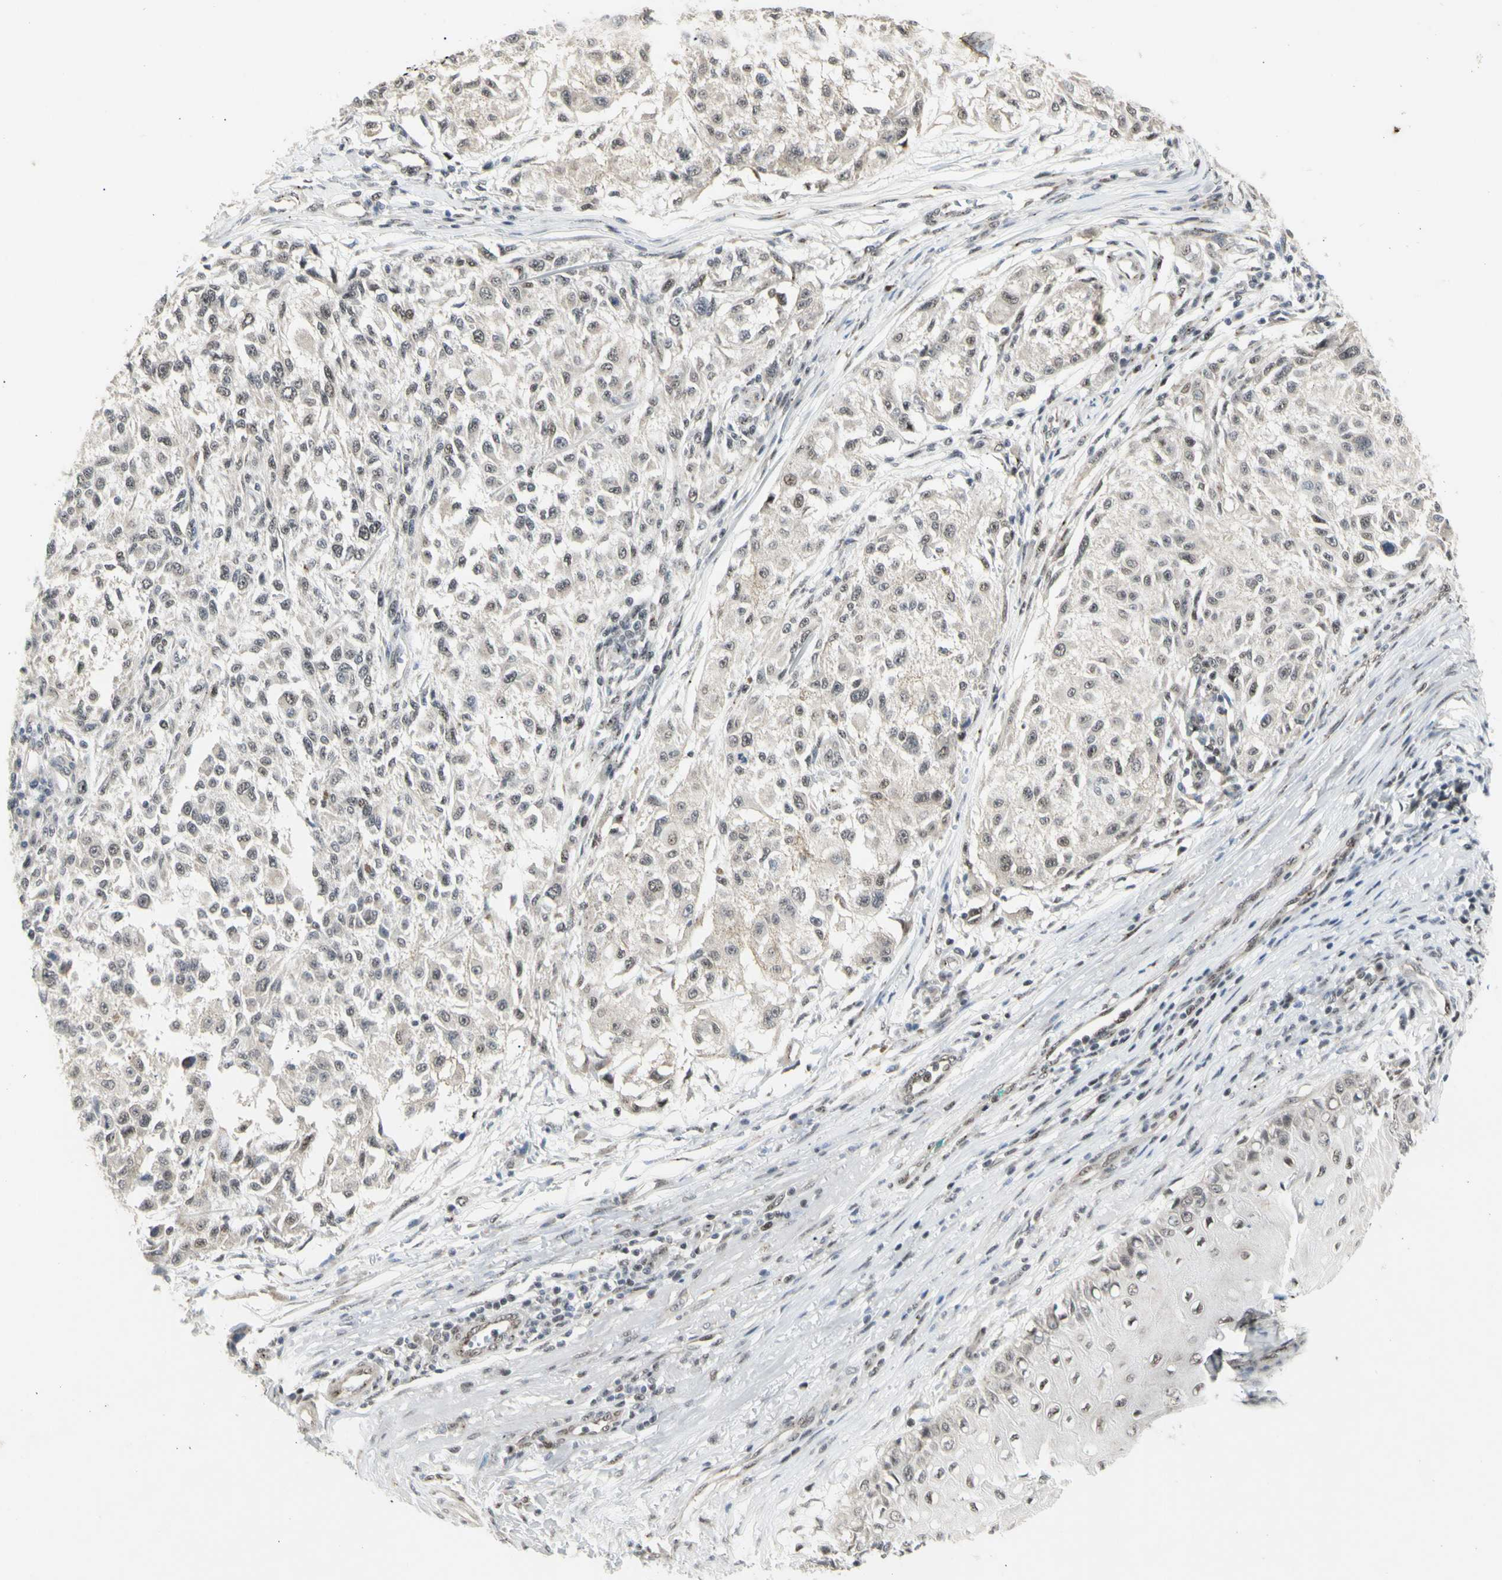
{"staining": {"intensity": "negative", "quantity": "none", "location": "none"}, "tissue": "melanoma", "cell_type": "Tumor cells", "image_type": "cancer", "snomed": [{"axis": "morphology", "description": "Necrosis, NOS"}, {"axis": "morphology", "description": "Malignant melanoma, NOS"}, {"axis": "topography", "description": "Skin"}], "caption": "Immunohistochemistry histopathology image of neoplastic tissue: melanoma stained with DAB (3,3'-diaminobenzidine) displays no significant protein staining in tumor cells.", "gene": "DHRS7B", "patient": {"sex": "female", "age": 87}}